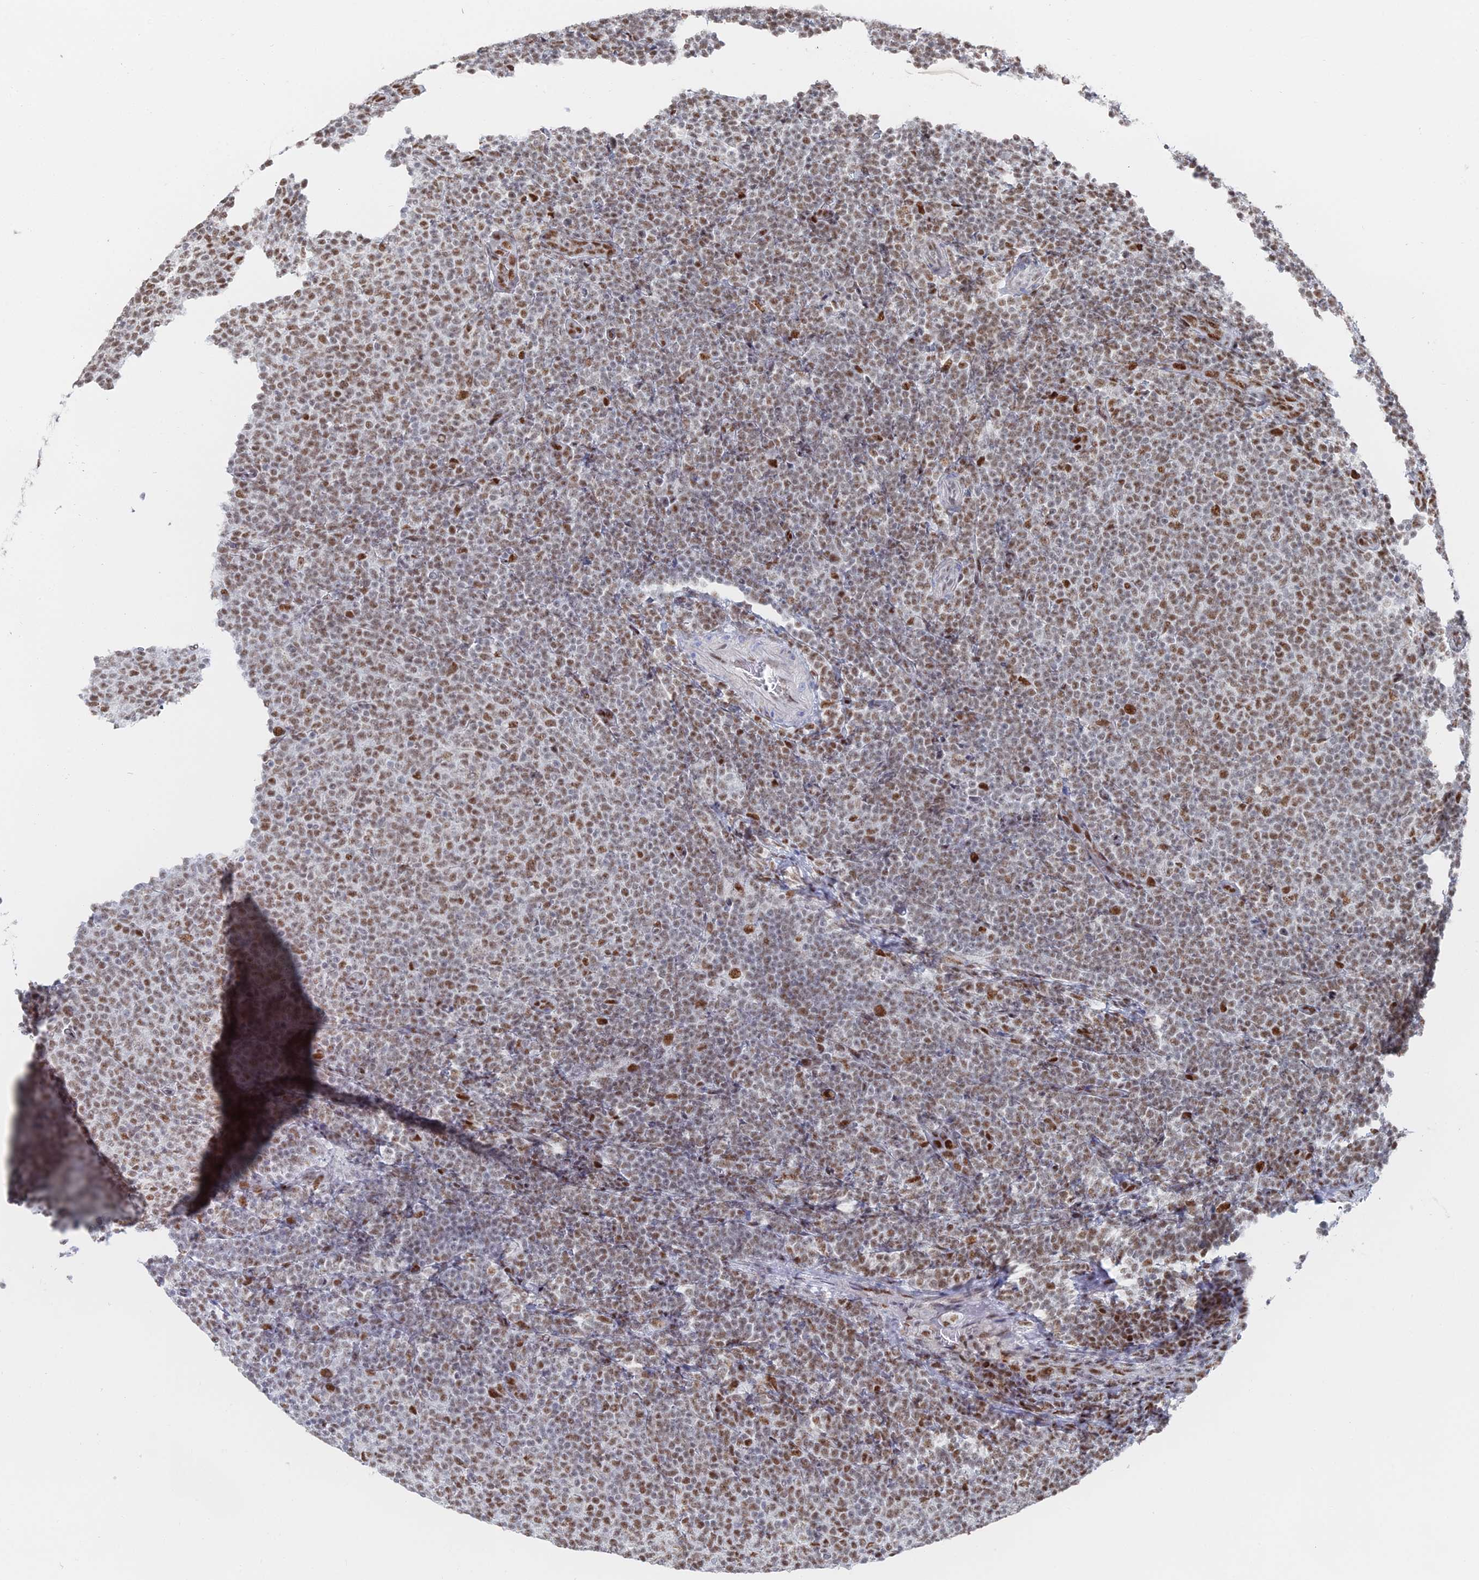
{"staining": {"intensity": "moderate", "quantity": "25%-75%", "location": "nuclear"}, "tissue": "lymphoma", "cell_type": "Tumor cells", "image_type": "cancer", "snomed": [{"axis": "morphology", "description": "Malignant lymphoma, non-Hodgkin's type, Low grade"}, {"axis": "topography", "description": "Lymph node"}], "caption": "DAB (3,3'-diaminobenzidine) immunohistochemical staining of human lymphoma exhibits moderate nuclear protein staining in approximately 25%-75% of tumor cells.", "gene": "GSC2", "patient": {"sex": "male", "age": 66}}